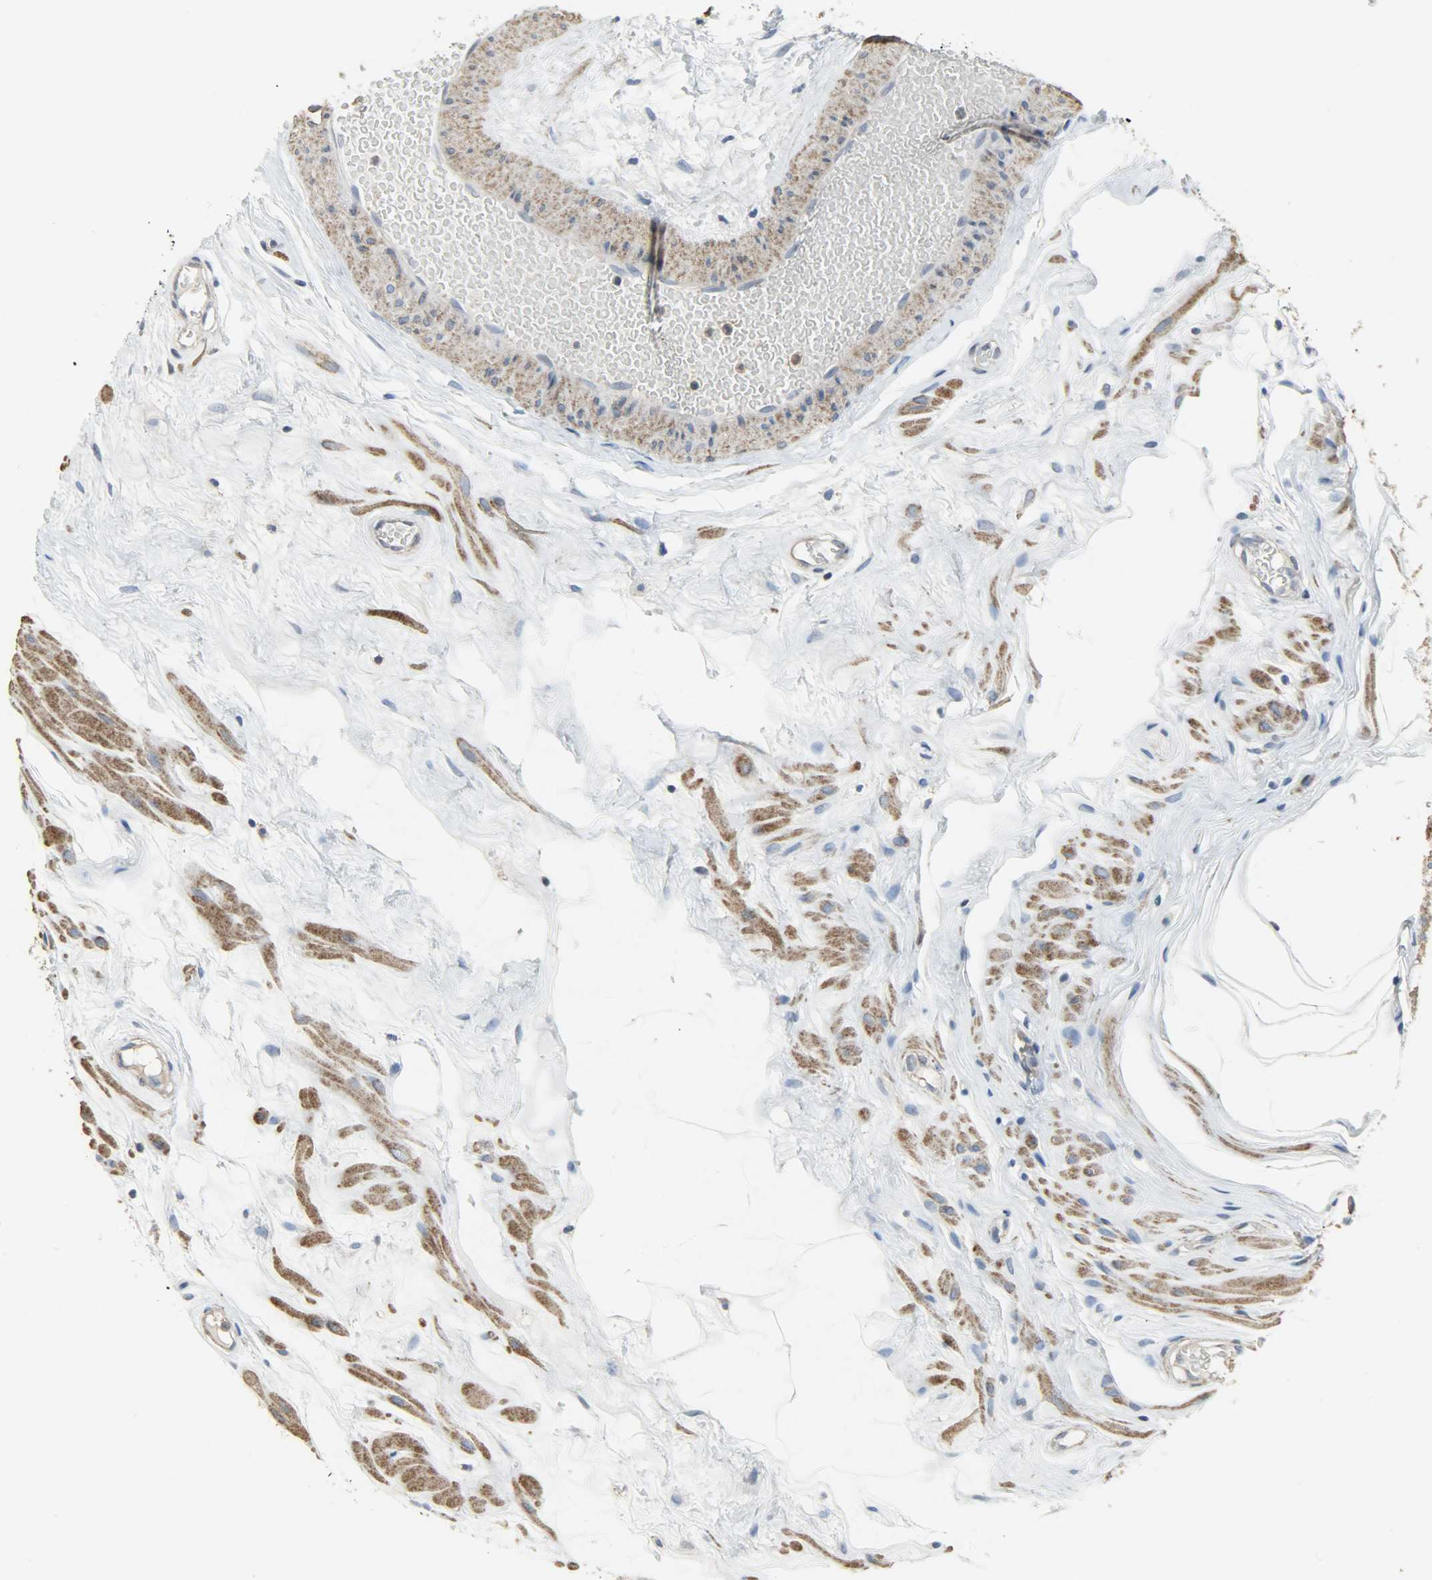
{"staining": {"intensity": "moderate", "quantity": ">75%", "location": "cytoplasmic/membranous"}, "tissue": "epididymis", "cell_type": "Glandular cells", "image_type": "normal", "snomed": [{"axis": "morphology", "description": "Normal tissue, NOS"}, {"axis": "morphology", "description": "Atrophy, NOS"}, {"axis": "topography", "description": "Testis"}, {"axis": "topography", "description": "Epididymis"}], "caption": "A medium amount of moderate cytoplasmic/membranous expression is identified in about >75% of glandular cells in normal epididymis.", "gene": "DNAJA4", "patient": {"sex": "male", "age": 18}}